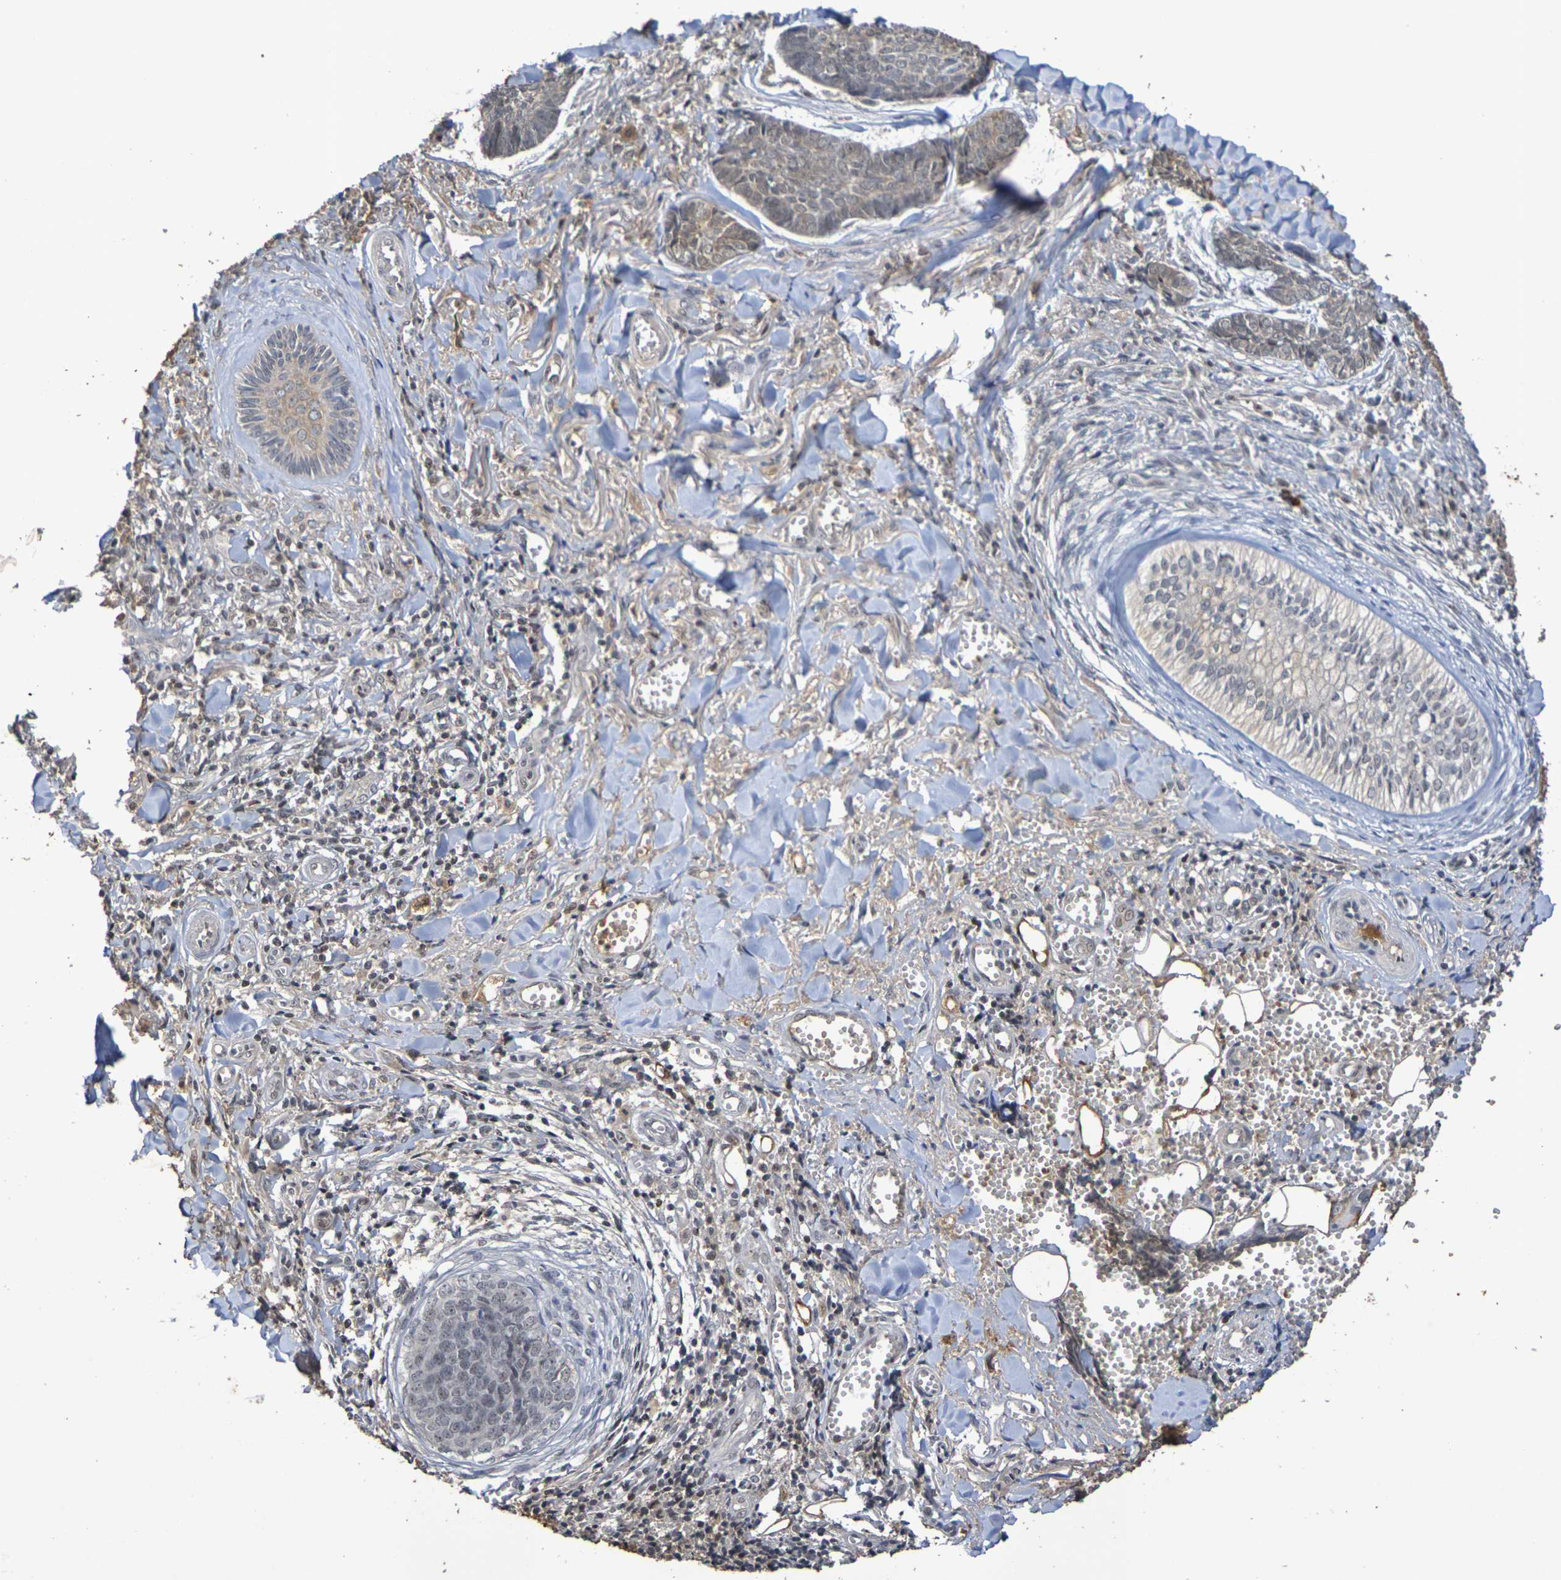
{"staining": {"intensity": "weak", "quantity": "25%-75%", "location": "cytoplasmic/membranous"}, "tissue": "skin cancer", "cell_type": "Tumor cells", "image_type": "cancer", "snomed": [{"axis": "morphology", "description": "Basal cell carcinoma"}, {"axis": "topography", "description": "Skin"}], "caption": "Tumor cells demonstrate low levels of weak cytoplasmic/membranous expression in approximately 25%-75% of cells in human basal cell carcinoma (skin). Nuclei are stained in blue.", "gene": "TERF2", "patient": {"sex": "male", "age": 84}}